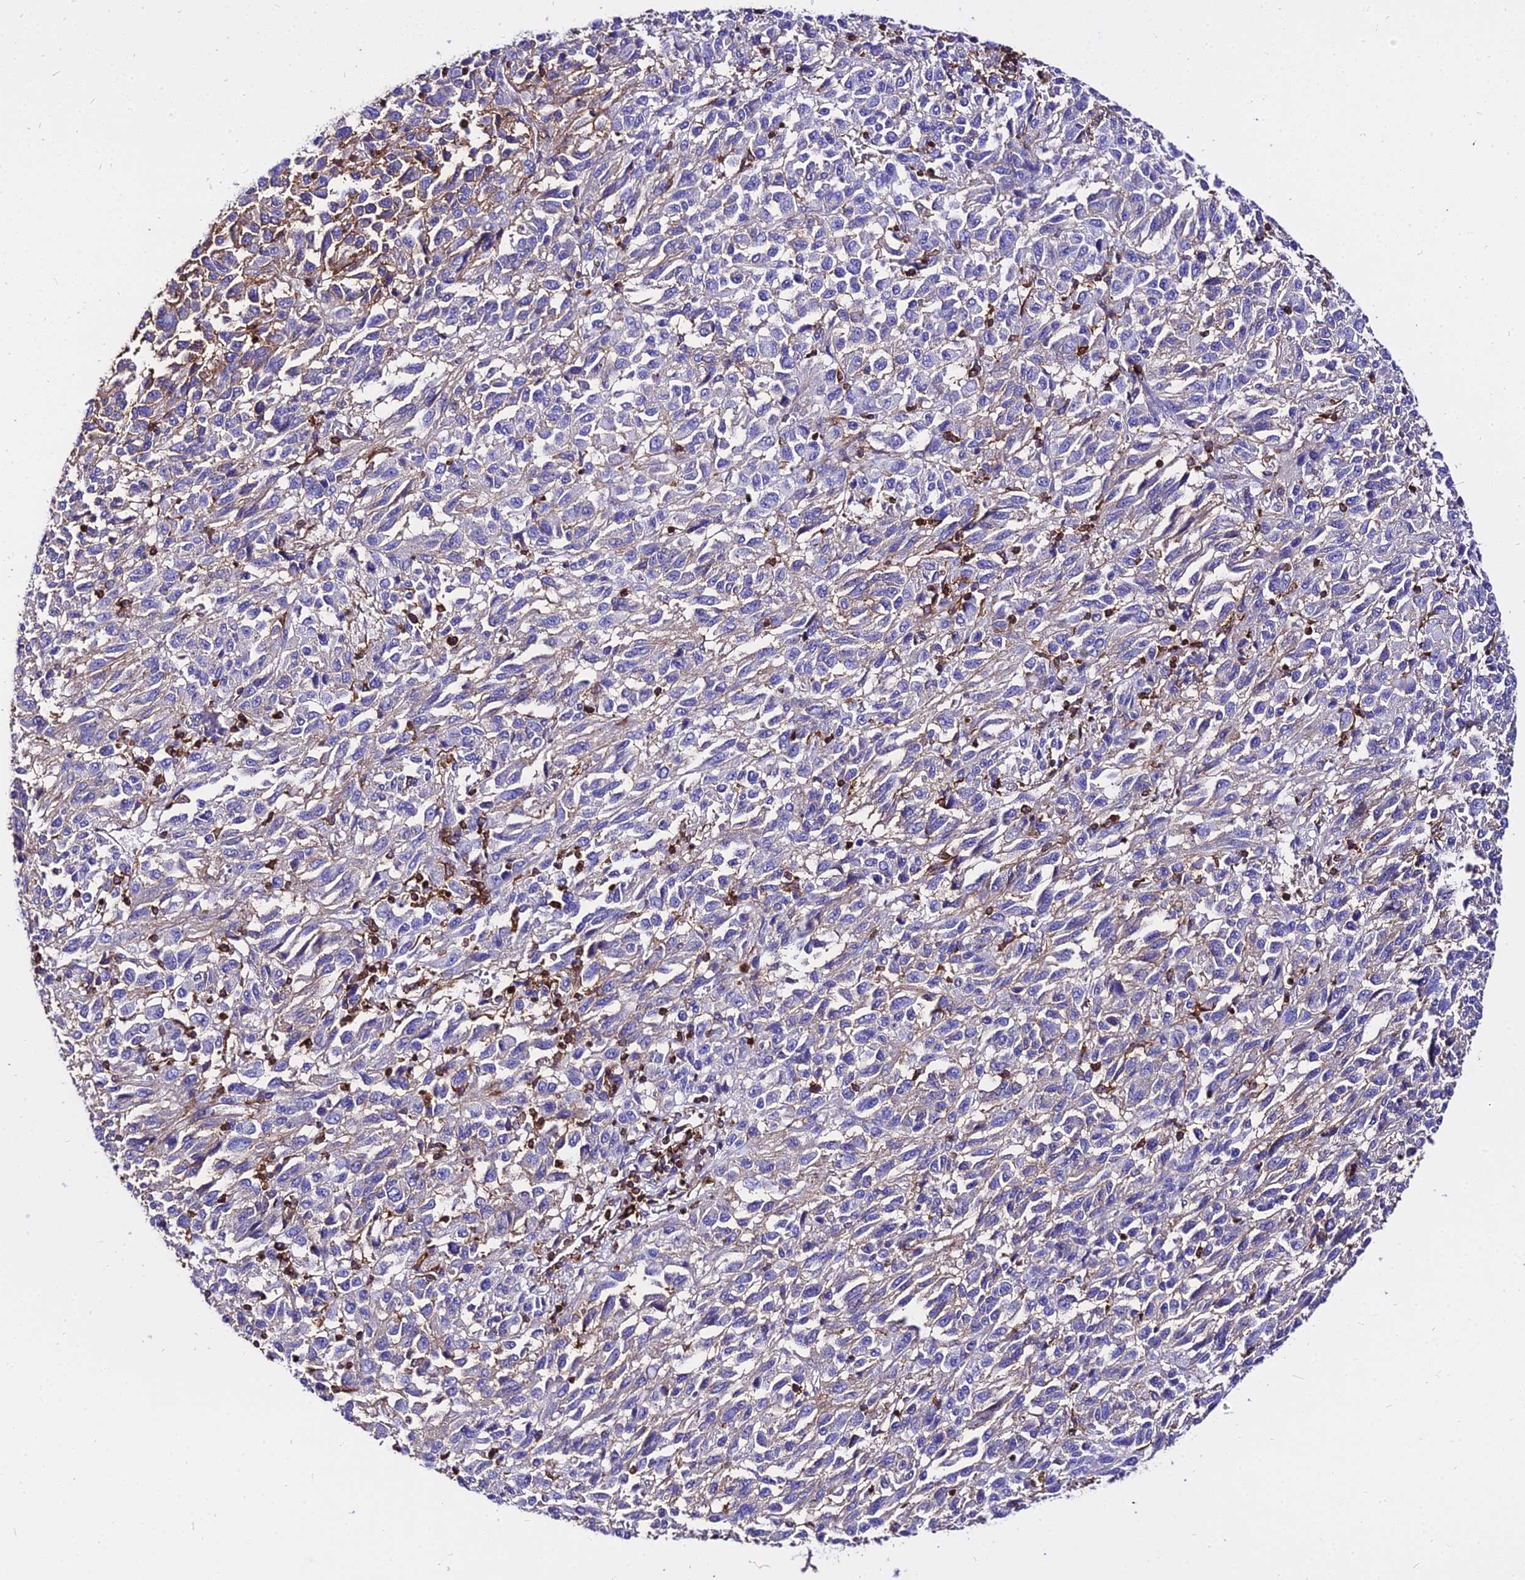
{"staining": {"intensity": "weak", "quantity": "<25%", "location": "cytoplasmic/membranous"}, "tissue": "melanoma", "cell_type": "Tumor cells", "image_type": "cancer", "snomed": [{"axis": "morphology", "description": "Malignant melanoma, Metastatic site"}, {"axis": "topography", "description": "Lung"}], "caption": "Photomicrograph shows no significant protein expression in tumor cells of melanoma.", "gene": "CSRP1", "patient": {"sex": "male", "age": 64}}